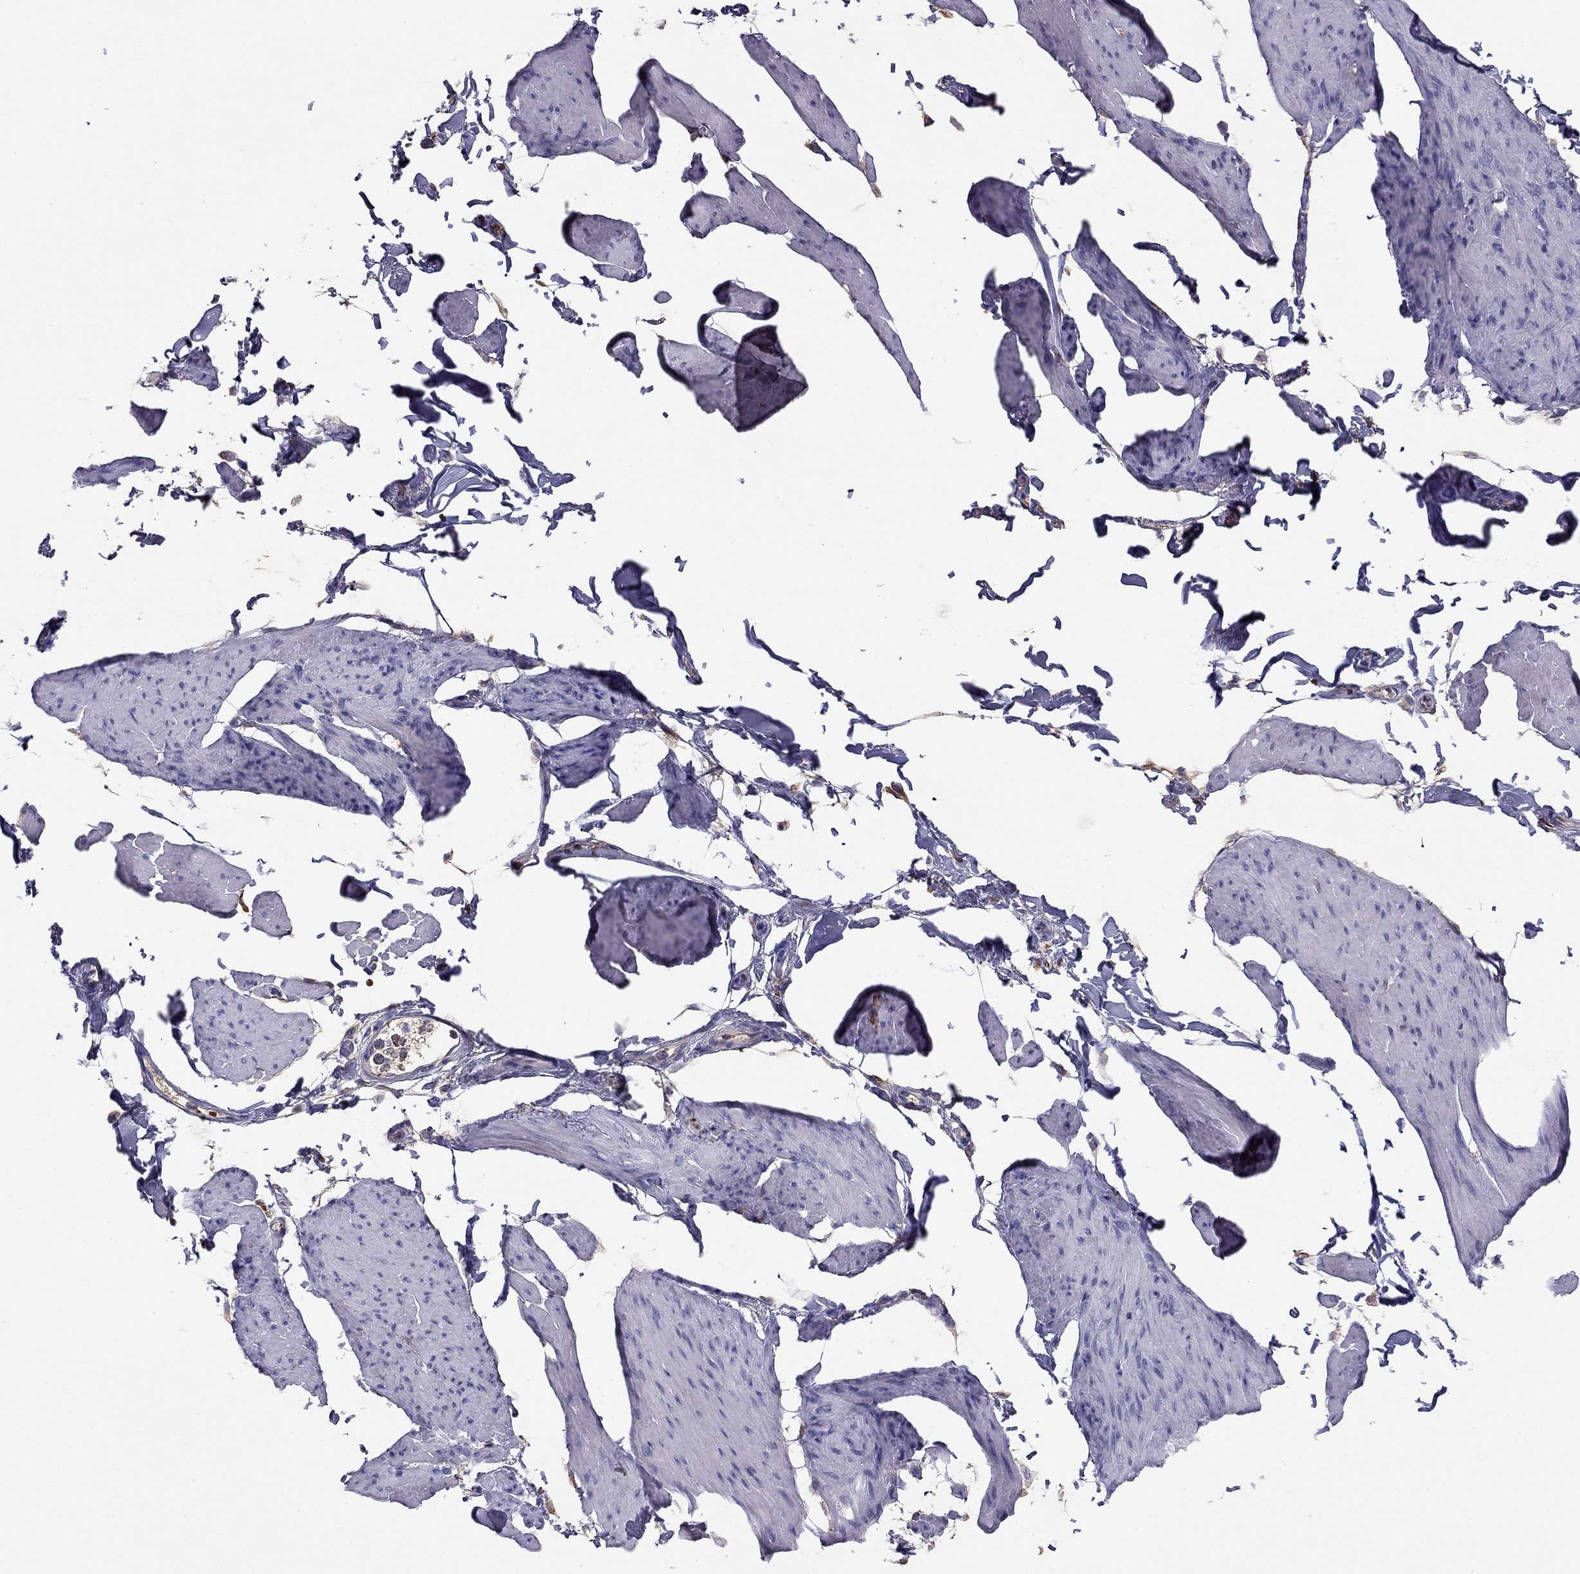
{"staining": {"intensity": "negative", "quantity": "none", "location": "none"}, "tissue": "smooth muscle", "cell_type": "Smooth muscle cells", "image_type": "normal", "snomed": [{"axis": "morphology", "description": "Normal tissue, NOS"}, {"axis": "topography", "description": "Adipose tissue"}, {"axis": "topography", "description": "Smooth muscle"}, {"axis": "topography", "description": "Peripheral nerve tissue"}], "caption": "This is an IHC histopathology image of unremarkable human smooth muscle. There is no staining in smooth muscle cells.", "gene": "RHCE", "patient": {"sex": "male", "age": 83}}